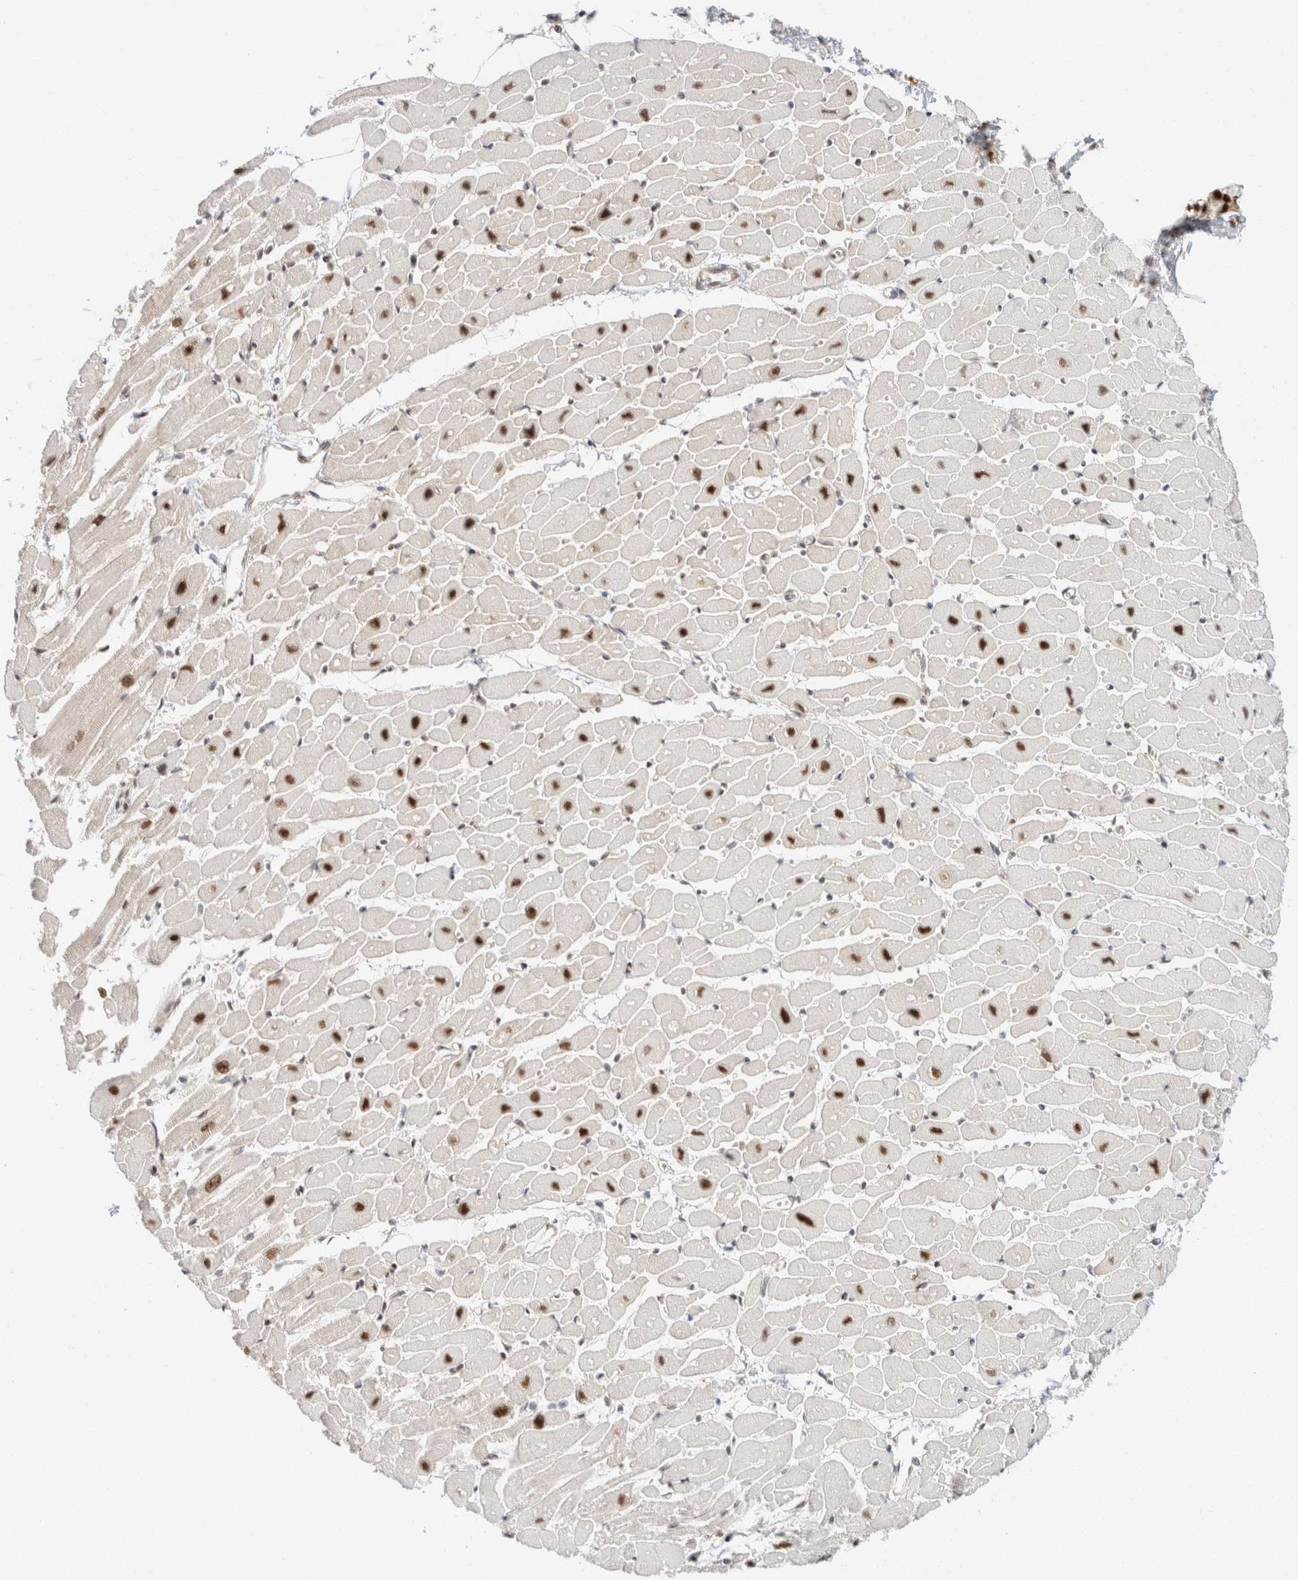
{"staining": {"intensity": "strong", "quantity": "25%-75%", "location": "nuclear"}, "tissue": "heart muscle", "cell_type": "Cardiomyocytes", "image_type": "normal", "snomed": [{"axis": "morphology", "description": "Normal tissue, NOS"}, {"axis": "topography", "description": "Heart"}], "caption": "Immunohistochemistry (DAB) staining of unremarkable human heart muscle shows strong nuclear protein staining in approximately 25%-75% of cardiomyocytes. (DAB IHC, brown staining for protein, blue staining for nuclei).", "gene": "ZNF768", "patient": {"sex": "female", "age": 54}}